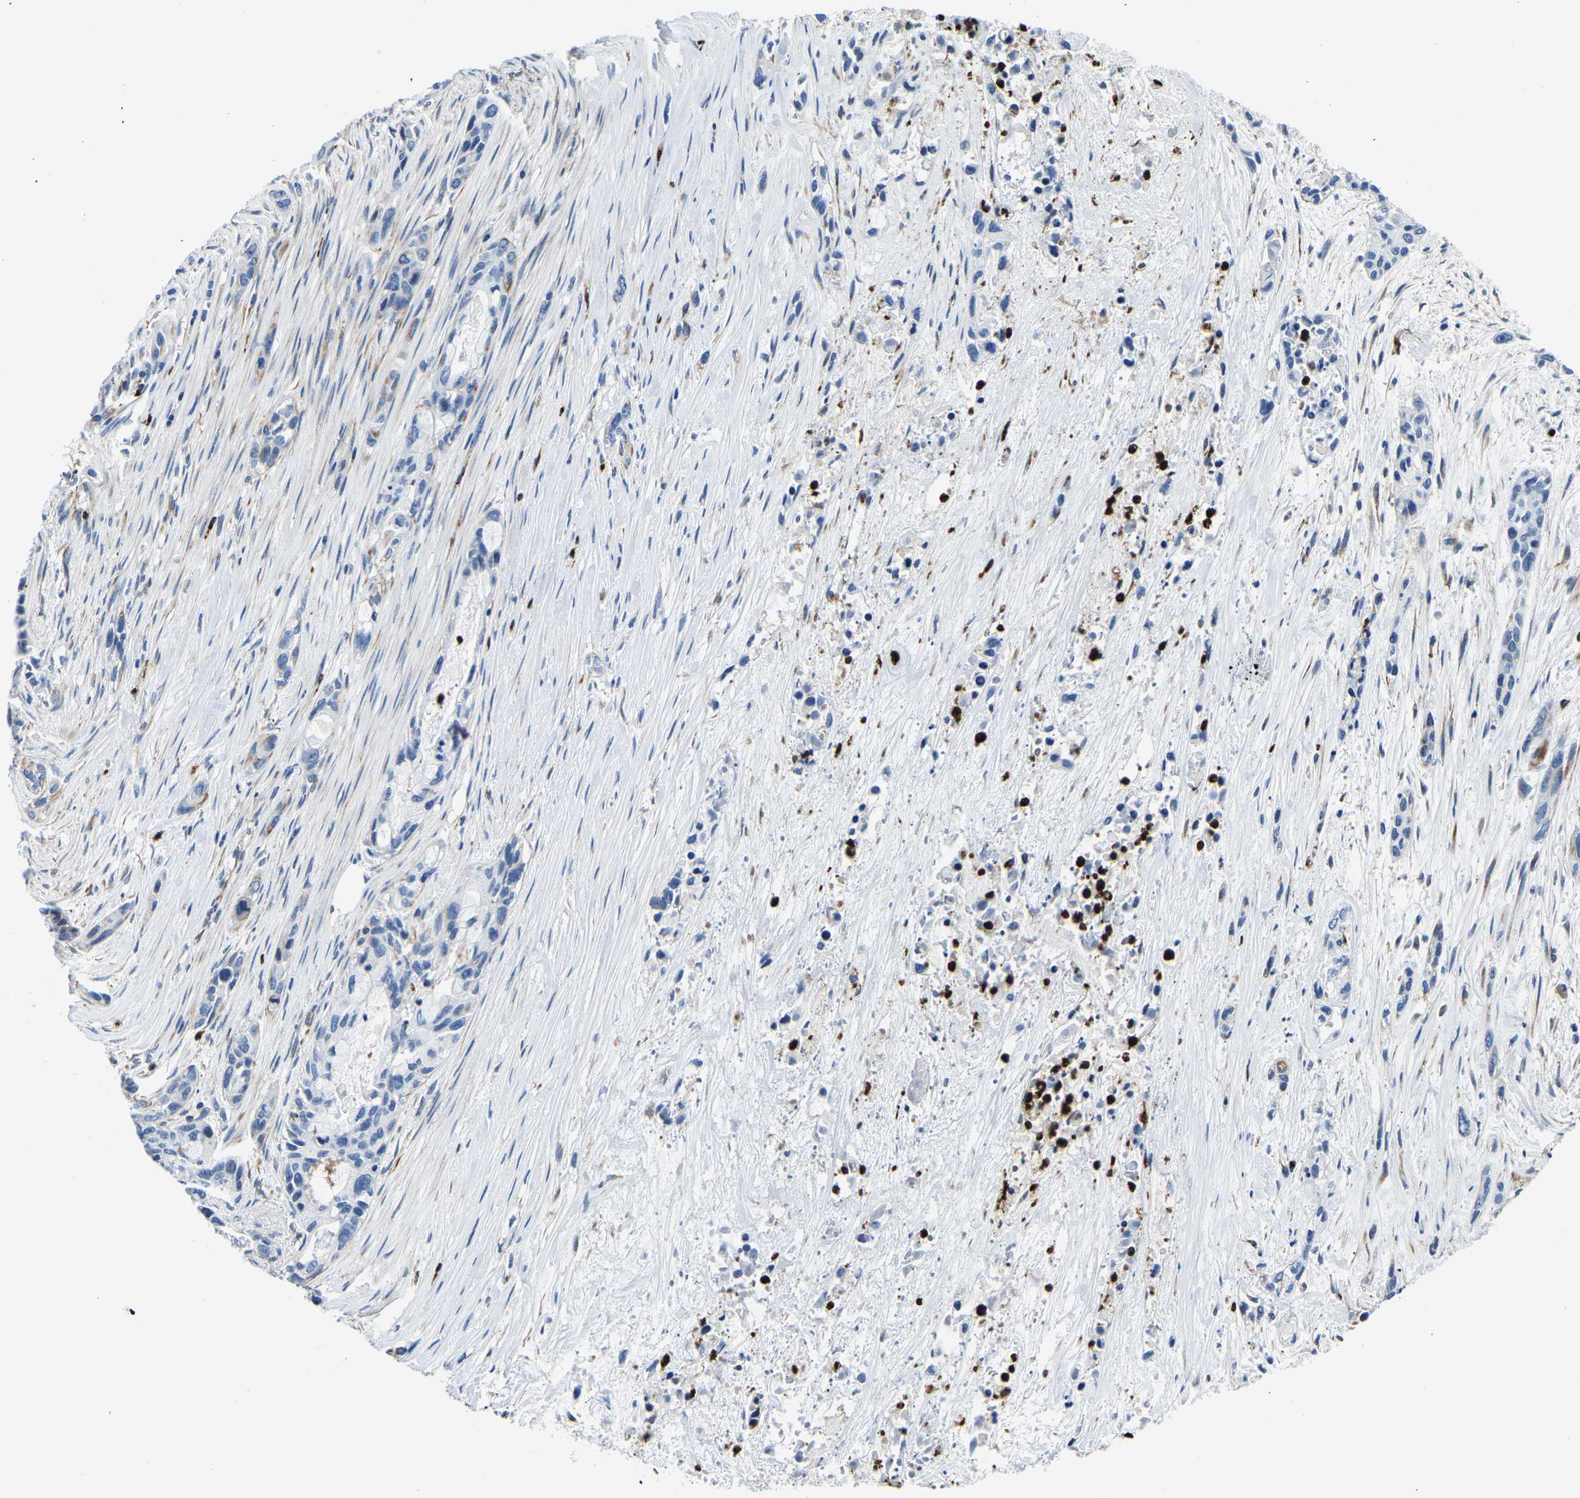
{"staining": {"intensity": "negative", "quantity": "none", "location": "none"}, "tissue": "pancreatic cancer", "cell_type": "Tumor cells", "image_type": "cancer", "snomed": [{"axis": "morphology", "description": "Adenocarcinoma, NOS"}, {"axis": "topography", "description": "Pancreas"}], "caption": "The IHC image has no significant staining in tumor cells of adenocarcinoma (pancreatic) tissue.", "gene": "MS4A3", "patient": {"sex": "male", "age": 53}}